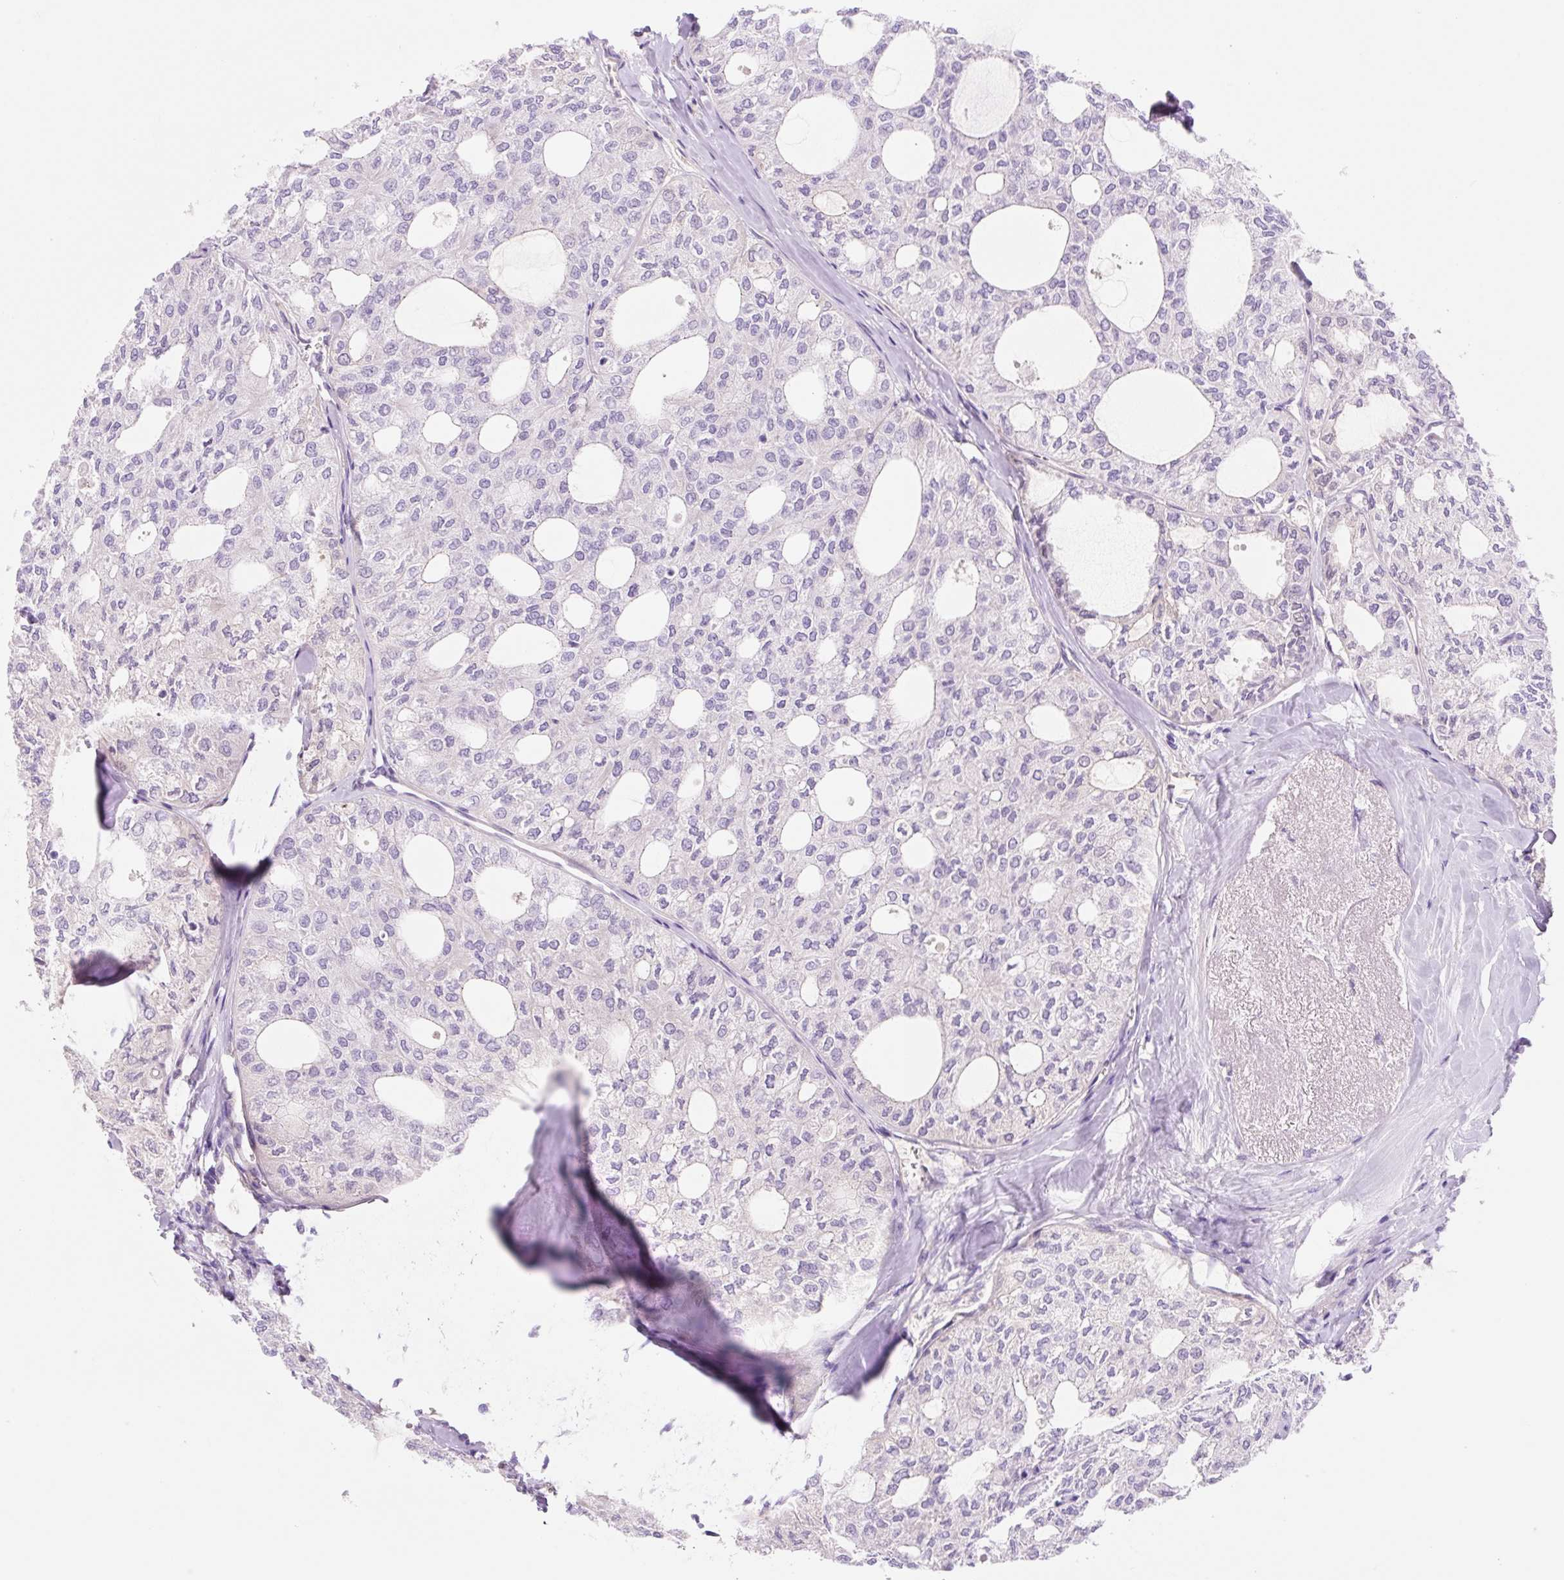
{"staining": {"intensity": "negative", "quantity": "none", "location": "none"}, "tissue": "thyroid cancer", "cell_type": "Tumor cells", "image_type": "cancer", "snomed": [{"axis": "morphology", "description": "Follicular adenoma carcinoma, NOS"}, {"axis": "topography", "description": "Thyroid gland"}], "caption": "Thyroid cancer was stained to show a protein in brown. There is no significant positivity in tumor cells. (DAB (3,3'-diaminobenzidine) IHC, high magnification).", "gene": "ZNF121", "patient": {"sex": "male", "age": 75}}